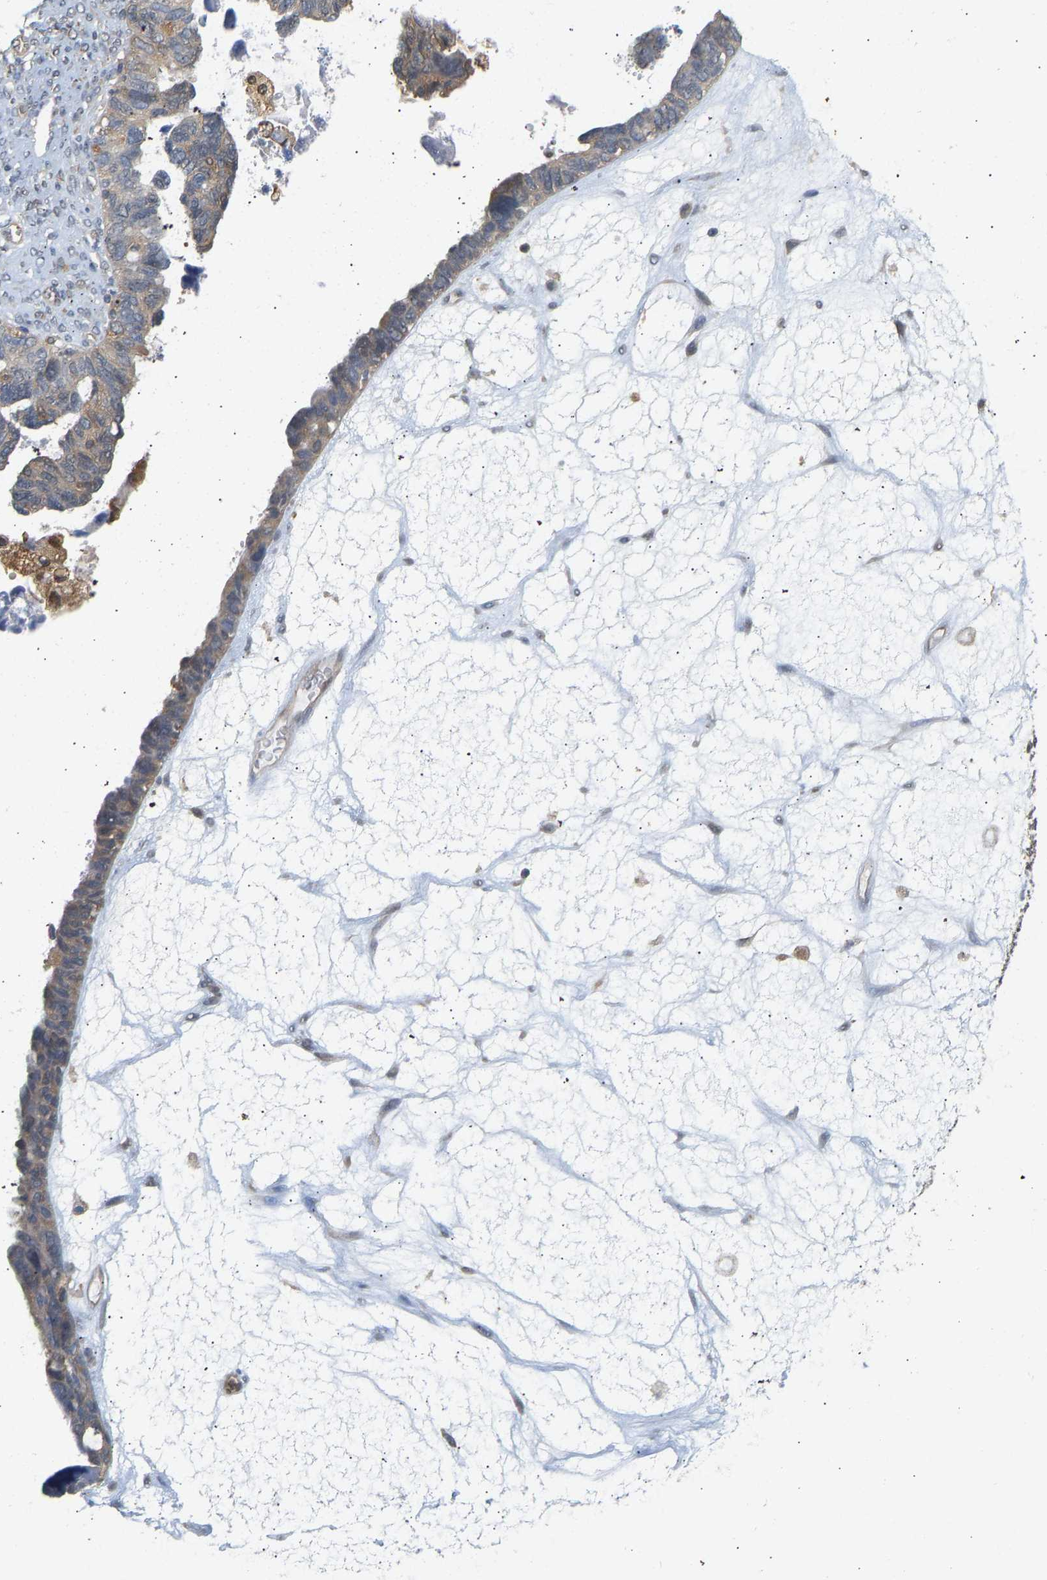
{"staining": {"intensity": "moderate", "quantity": "25%-75%", "location": "cytoplasmic/membranous"}, "tissue": "ovarian cancer", "cell_type": "Tumor cells", "image_type": "cancer", "snomed": [{"axis": "morphology", "description": "Cystadenocarcinoma, serous, NOS"}, {"axis": "topography", "description": "Ovary"}], "caption": "Ovarian cancer (serous cystadenocarcinoma) stained with a brown dye shows moderate cytoplasmic/membranous positive positivity in approximately 25%-75% of tumor cells.", "gene": "ENO1", "patient": {"sex": "female", "age": 79}}